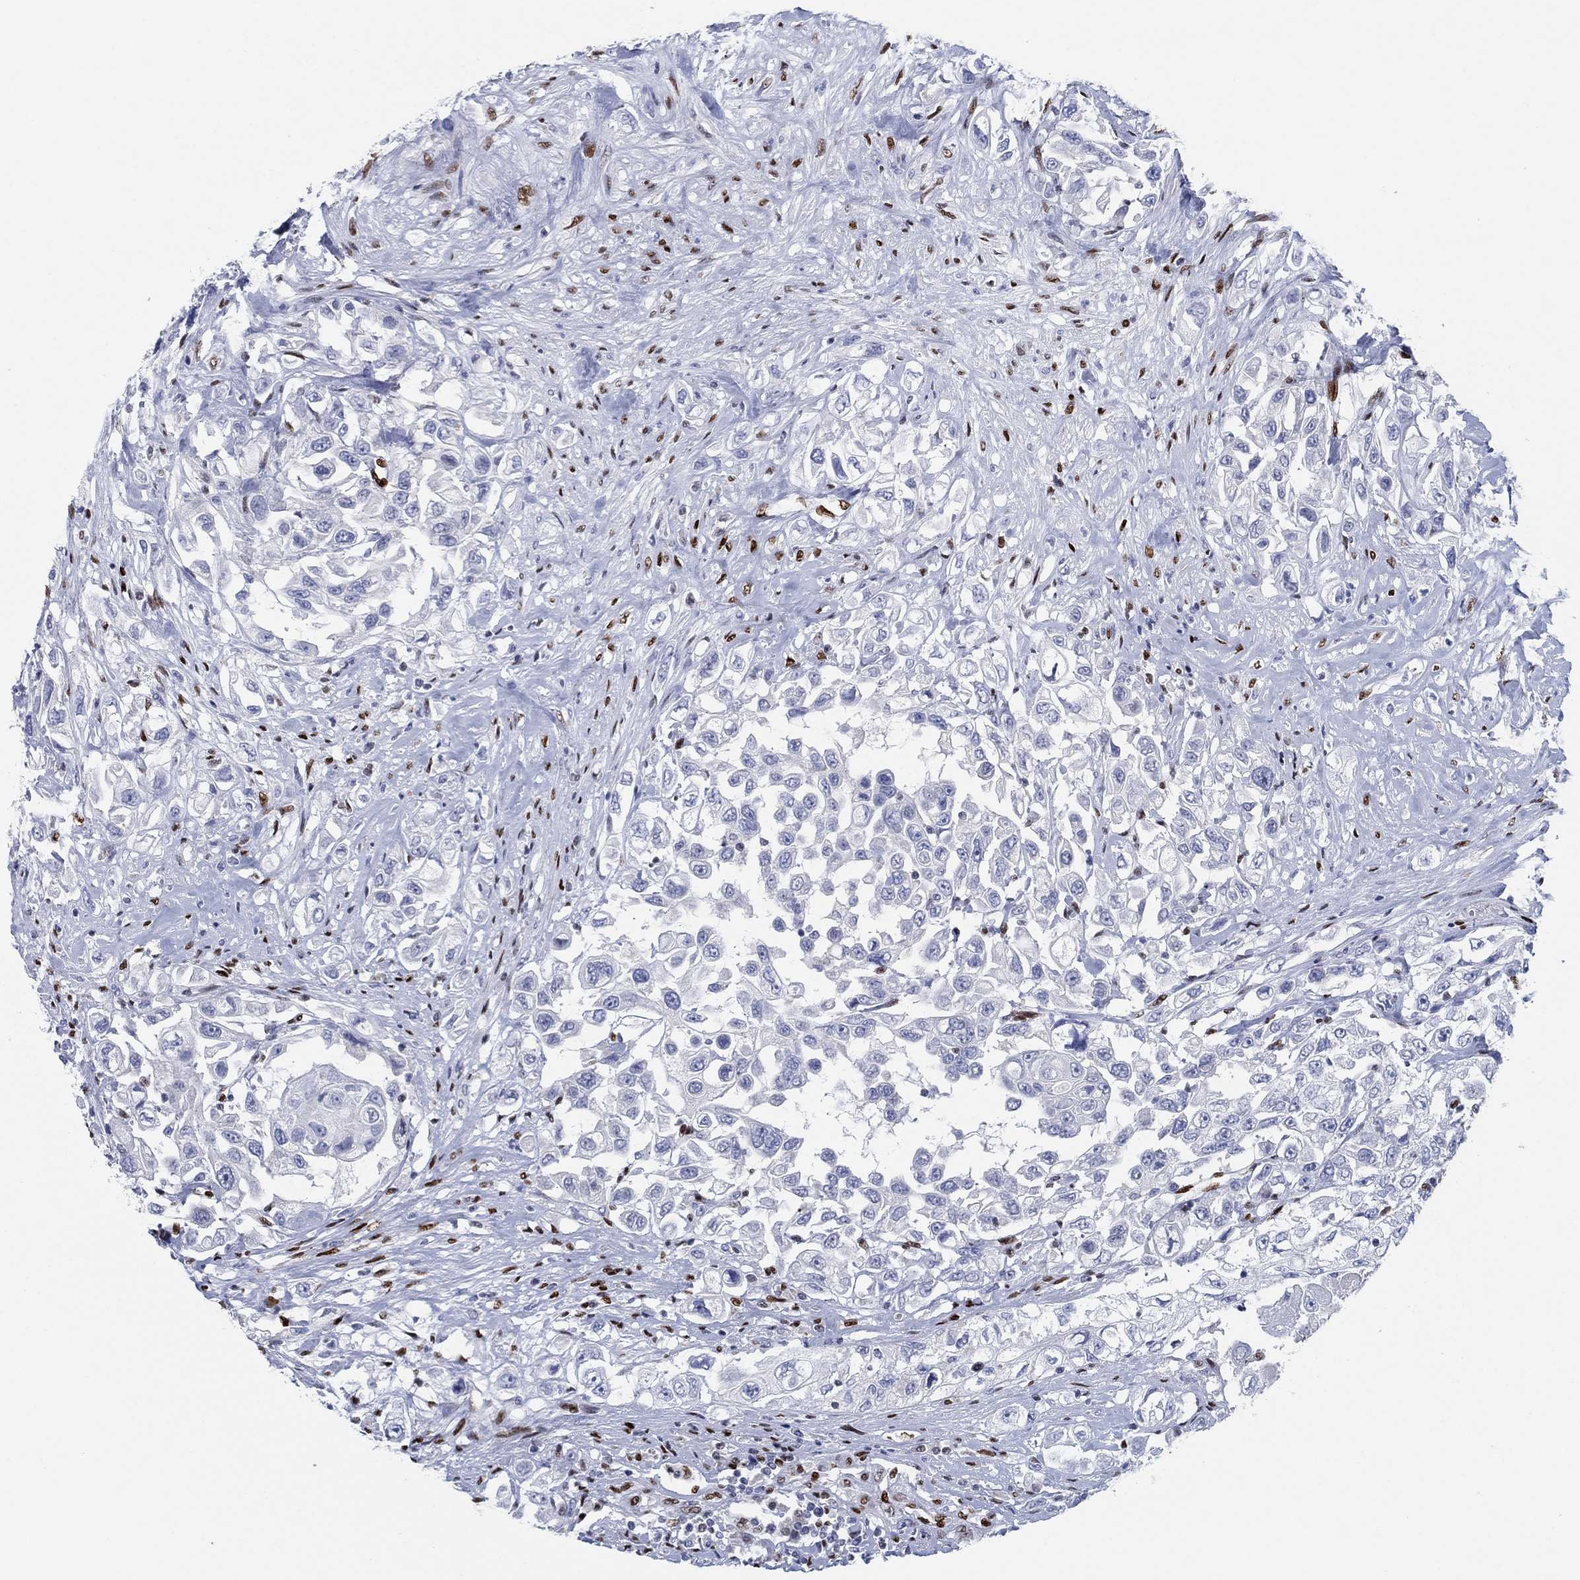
{"staining": {"intensity": "negative", "quantity": "none", "location": "none"}, "tissue": "urothelial cancer", "cell_type": "Tumor cells", "image_type": "cancer", "snomed": [{"axis": "morphology", "description": "Urothelial carcinoma, High grade"}, {"axis": "topography", "description": "Urinary bladder"}], "caption": "Photomicrograph shows no protein expression in tumor cells of urothelial cancer tissue.", "gene": "ZEB1", "patient": {"sex": "female", "age": 56}}